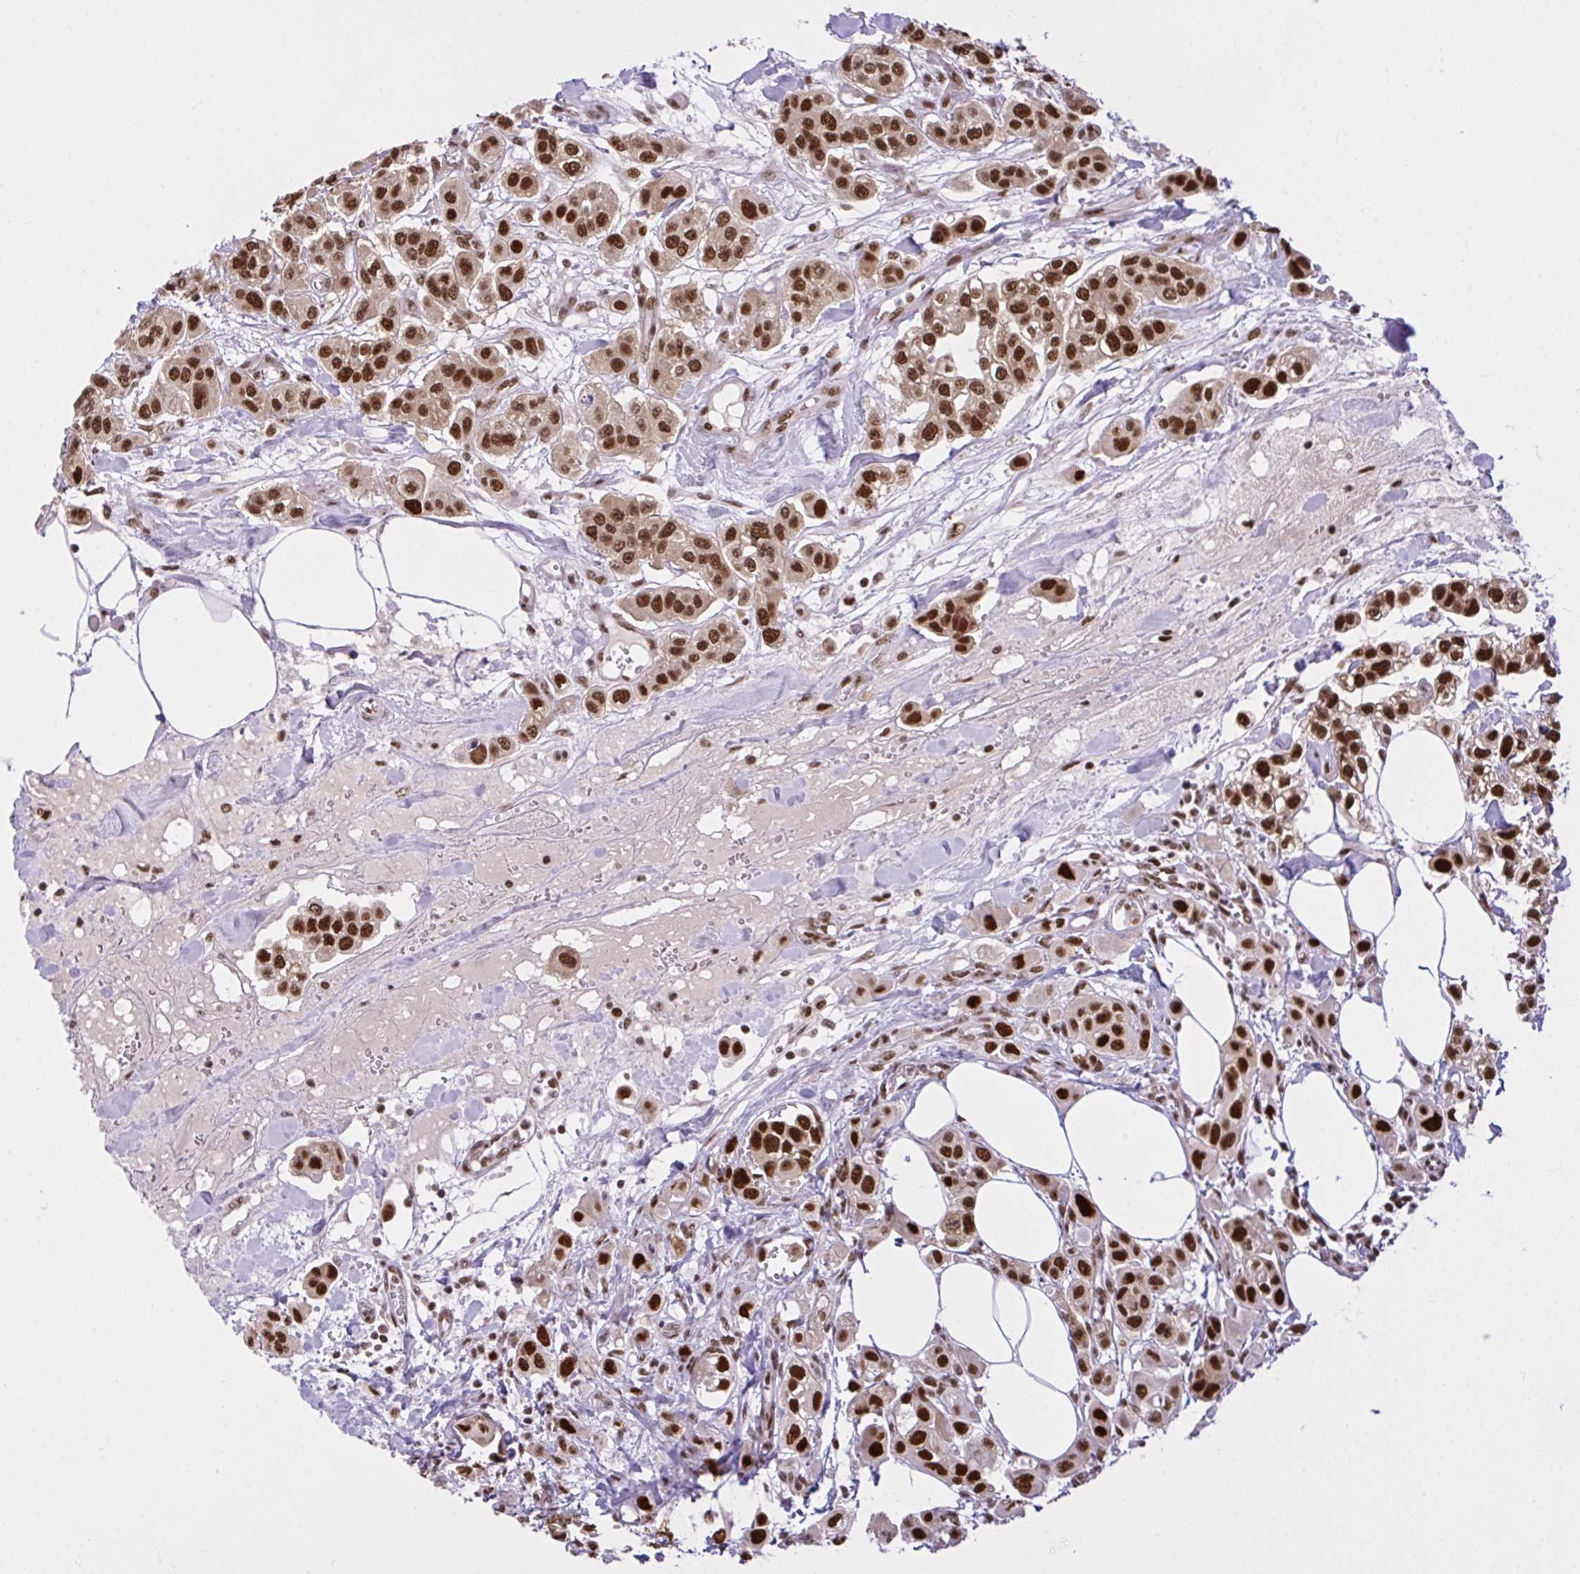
{"staining": {"intensity": "strong", "quantity": ">75%", "location": "nuclear"}, "tissue": "urothelial cancer", "cell_type": "Tumor cells", "image_type": "cancer", "snomed": [{"axis": "morphology", "description": "Urothelial carcinoma, High grade"}, {"axis": "topography", "description": "Urinary bladder"}], "caption": "Immunohistochemistry (IHC) image of neoplastic tissue: urothelial cancer stained using immunohistochemistry (IHC) shows high levels of strong protein expression localized specifically in the nuclear of tumor cells, appearing as a nuclear brown color.", "gene": "CCDC12", "patient": {"sex": "male", "age": 67}}